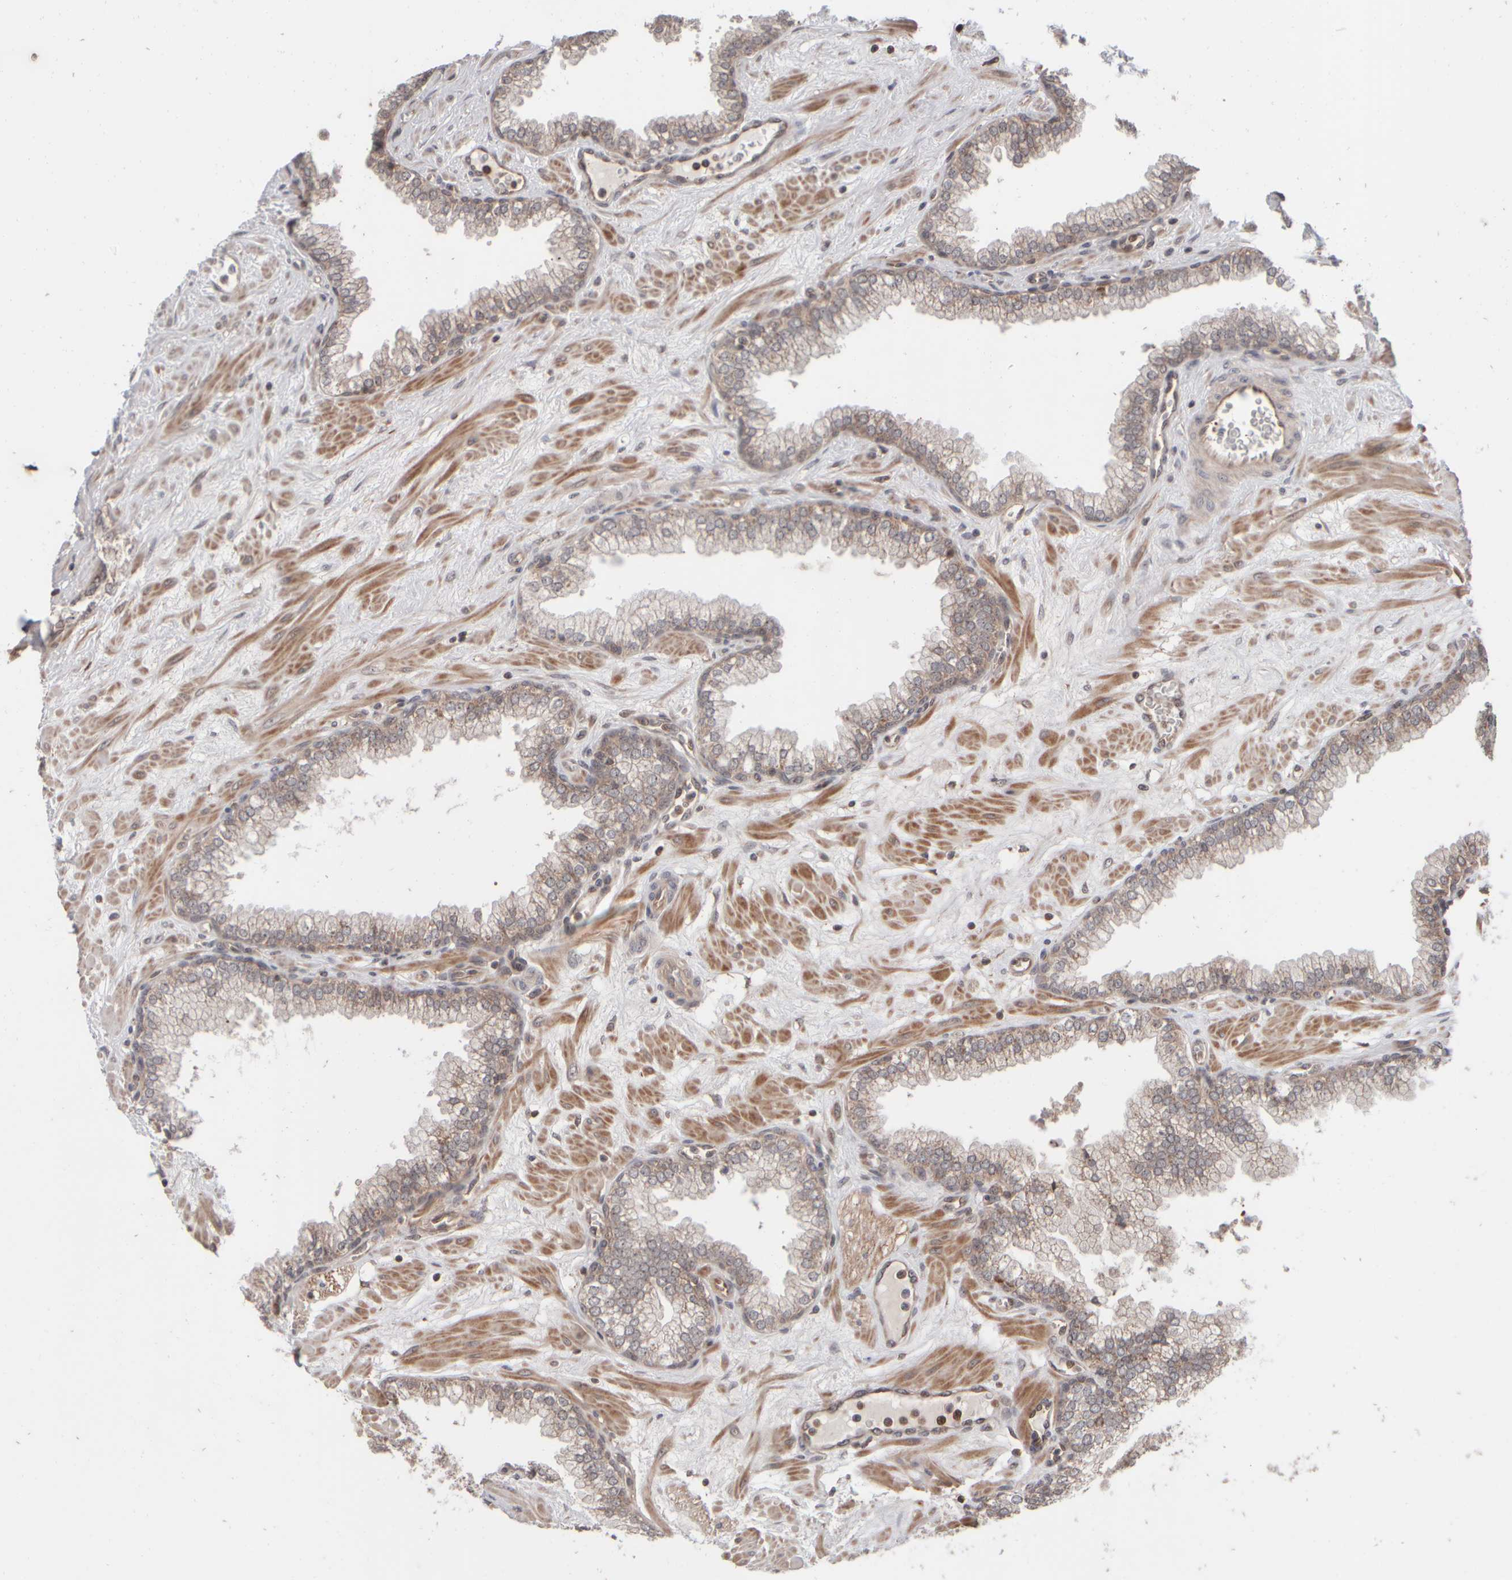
{"staining": {"intensity": "weak", "quantity": "25%-75%", "location": "cytoplasmic/membranous"}, "tissue": "prostate", "cell_type": "Glandular cells", "image_type": "normal", "snomed": [{"axis": "morphology", "description": "Normal tissue, NOS"}, {"axis": "morphology", "description": "Urothelial carcinoma, Low grade"}, {"axis": "topography", "description": "Urinary bladder"}, {"axis": "topography", "description": "Prostate"}], "caption": "The photomicrograph reveals a brown stain indicating the presence of a protein in the cytoplasmic/membranous of glandular cells in prostate.", "gene": "ABHD11", "patient": {"sex": "male", "age": 60}}